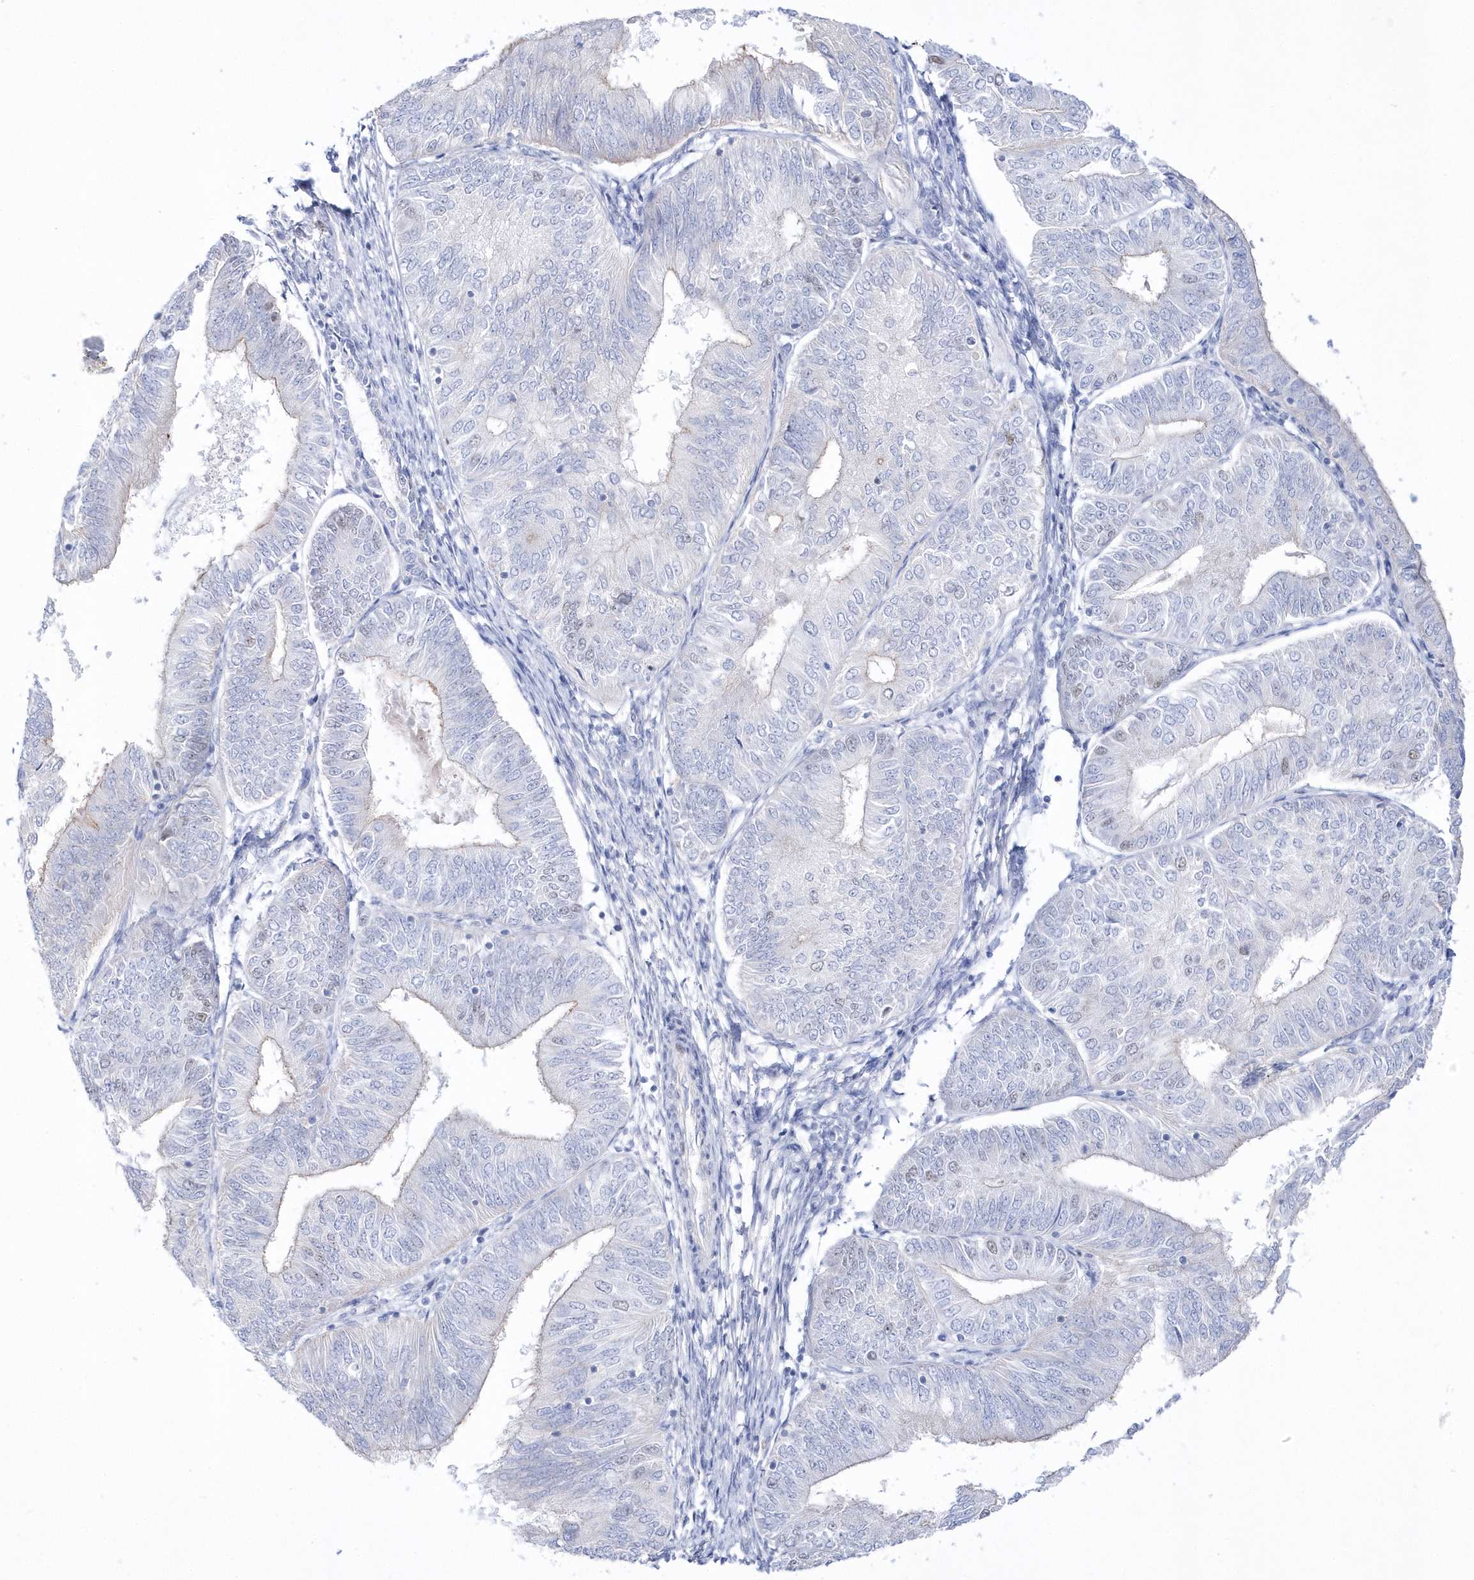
{"staining": {"intensity": "negative", "quantity": "none", "location": "none"}, "tissue": "endometrial cancer", "cell_type": "Tumor cells", "image_type": "cancer", "snomed": [{"axis": "morphology", "description": "Adenocarcinoma, NOS"}, {"axis": "topography", "description": "Endometrium"}], "caption": "Immunohistochemistry micrograph of neoplastic tissue: endometrial cancer (adenocarcinoma) stained with DAB shows no significant protein staining in tumor cells.", "gene": "TMCO6", "patient": {"sex": "female", "age": 58}}